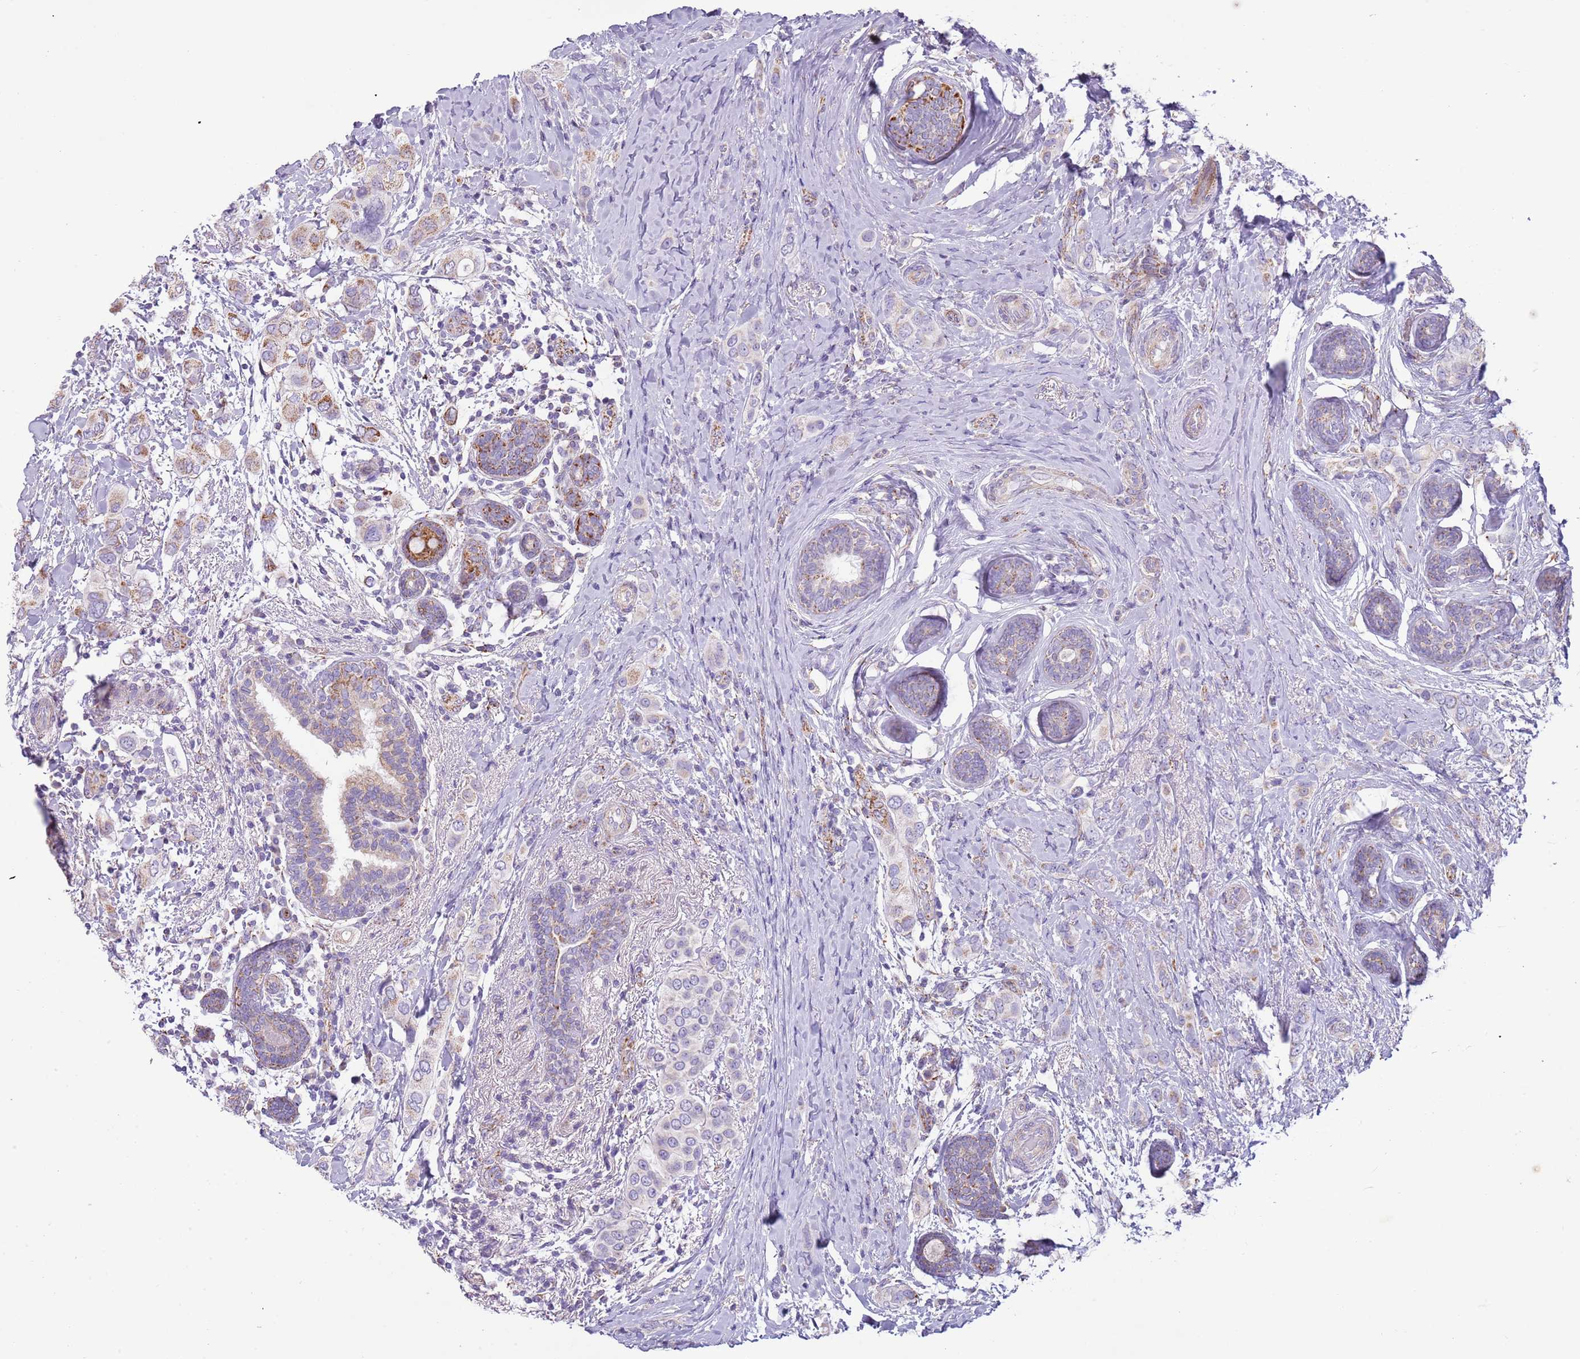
{"staining": {"intensity": "weak", "quantity": "25%-75%", "location": "cytoplasmic/membranous"}, "tissue": "breast cancer", "cell_type": "Tumor cells", "image_type": "cancer", "snomed": [{"axis": "morphology", "description": "Lobular carcinoma"}, {"axis": "topography", "description": "Breast"}], "caption": "This is an image of immunohistochemistry staining of lobular carcinoma (breast), which shows weak positivity in the cytoplasmic/membranous of tumor cells.", "gene": "RNF222", "patient": {"sex": "female", "age": 51}}